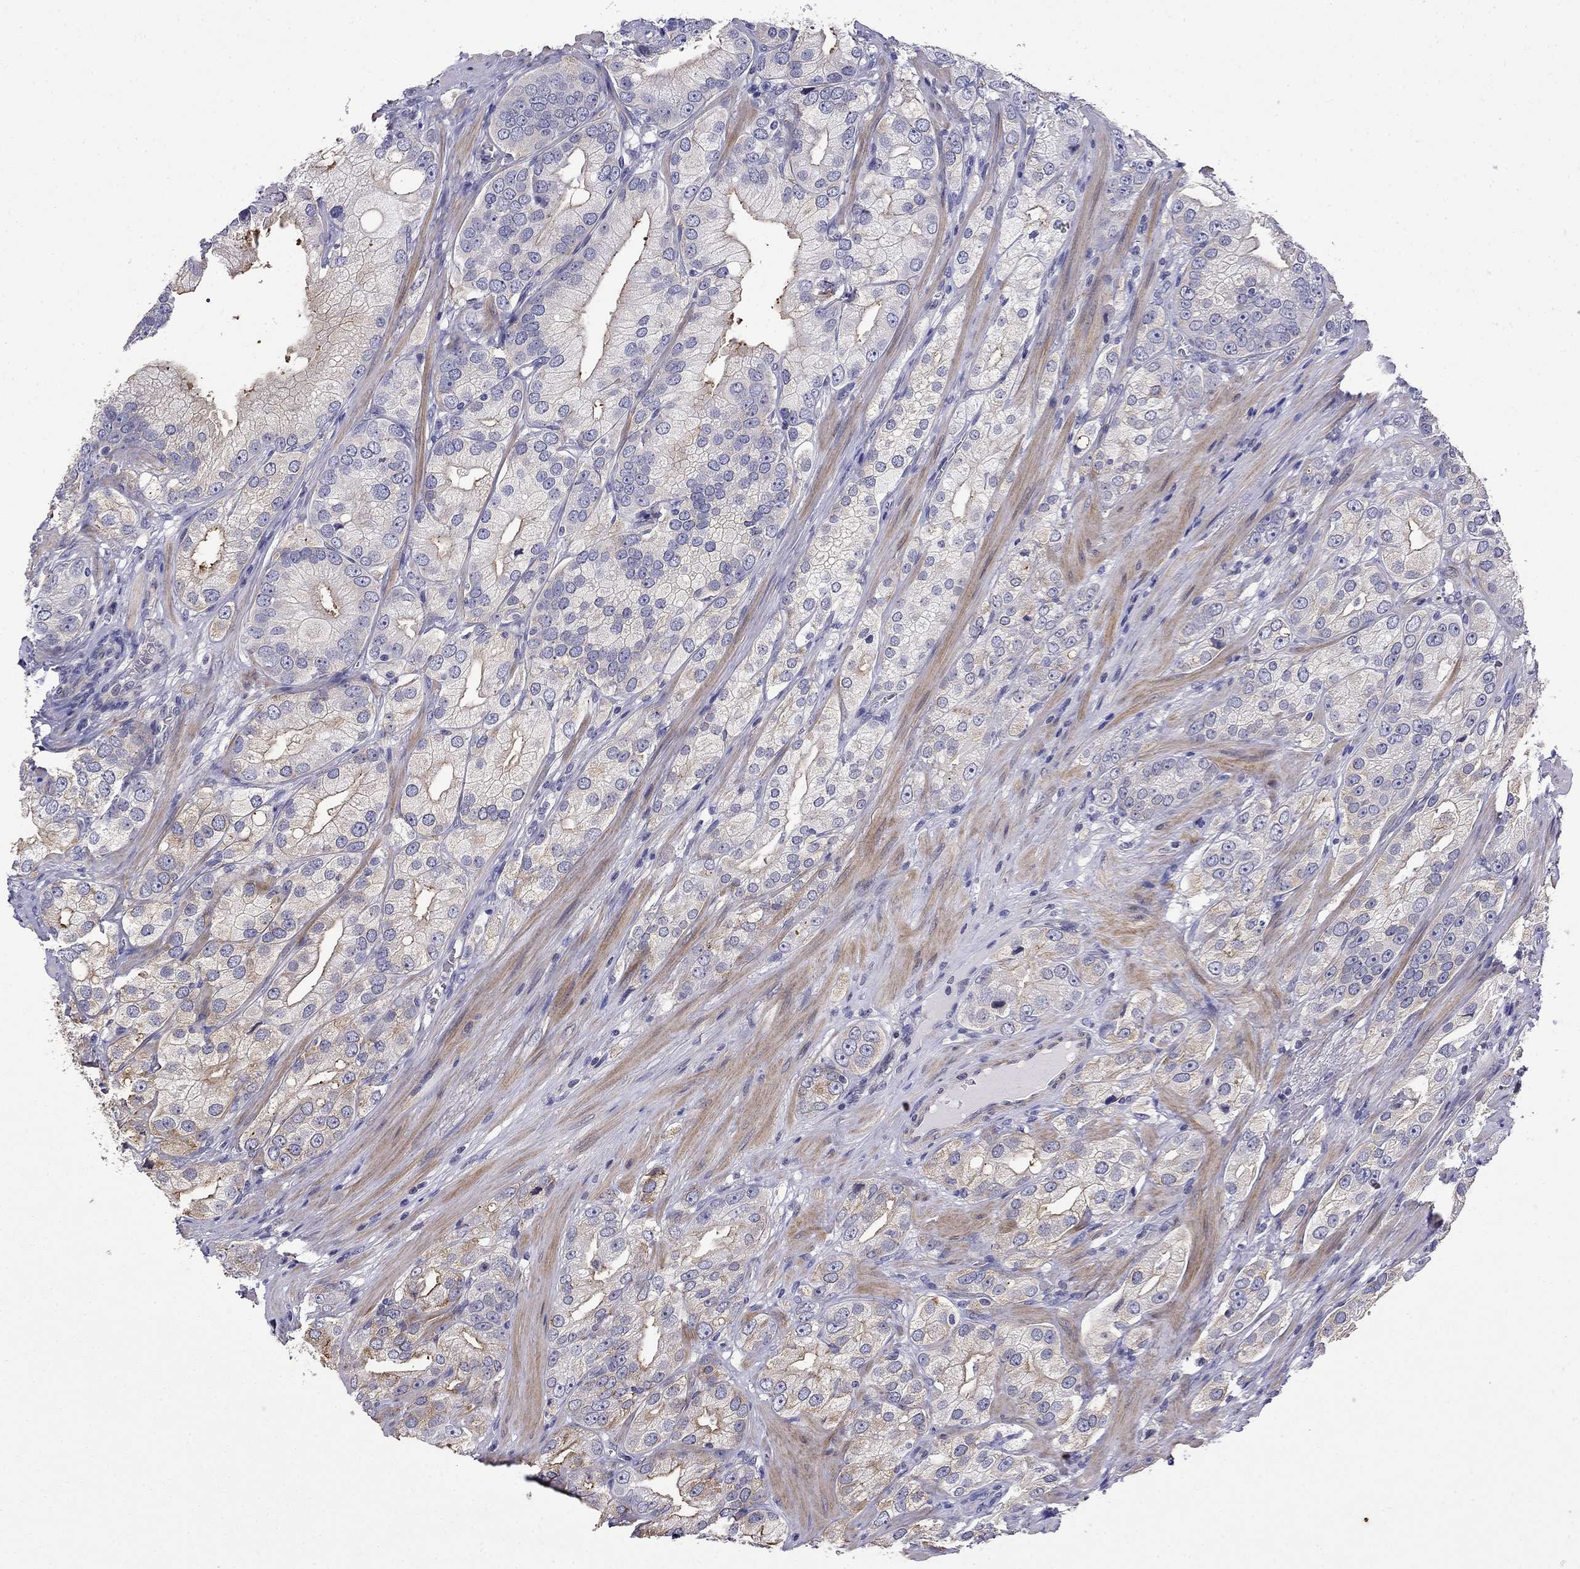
{"staining": {"intensity": "moderate", "quantity": "<25%", "location": "cytoplasmic/membranous"}, "tissue": "prostate cancer", "cell_type": "Tumor cells", "image_type": "cancer", "snomed": [{"axis": "morphology", "description": "Adenocarcinoma, High grade"}, {"axis": "topography", "description": "Prostate and seminal vesicle, NOS"}], "caption": "Protein staining by IHC shows moderate cytoplasmic/membranous positivity in approximately <25% of tumor cells in prostate high-grade adenocarcinoma.", "gene": "PRR18", "patient": {"sex": "male", "age": 62}}